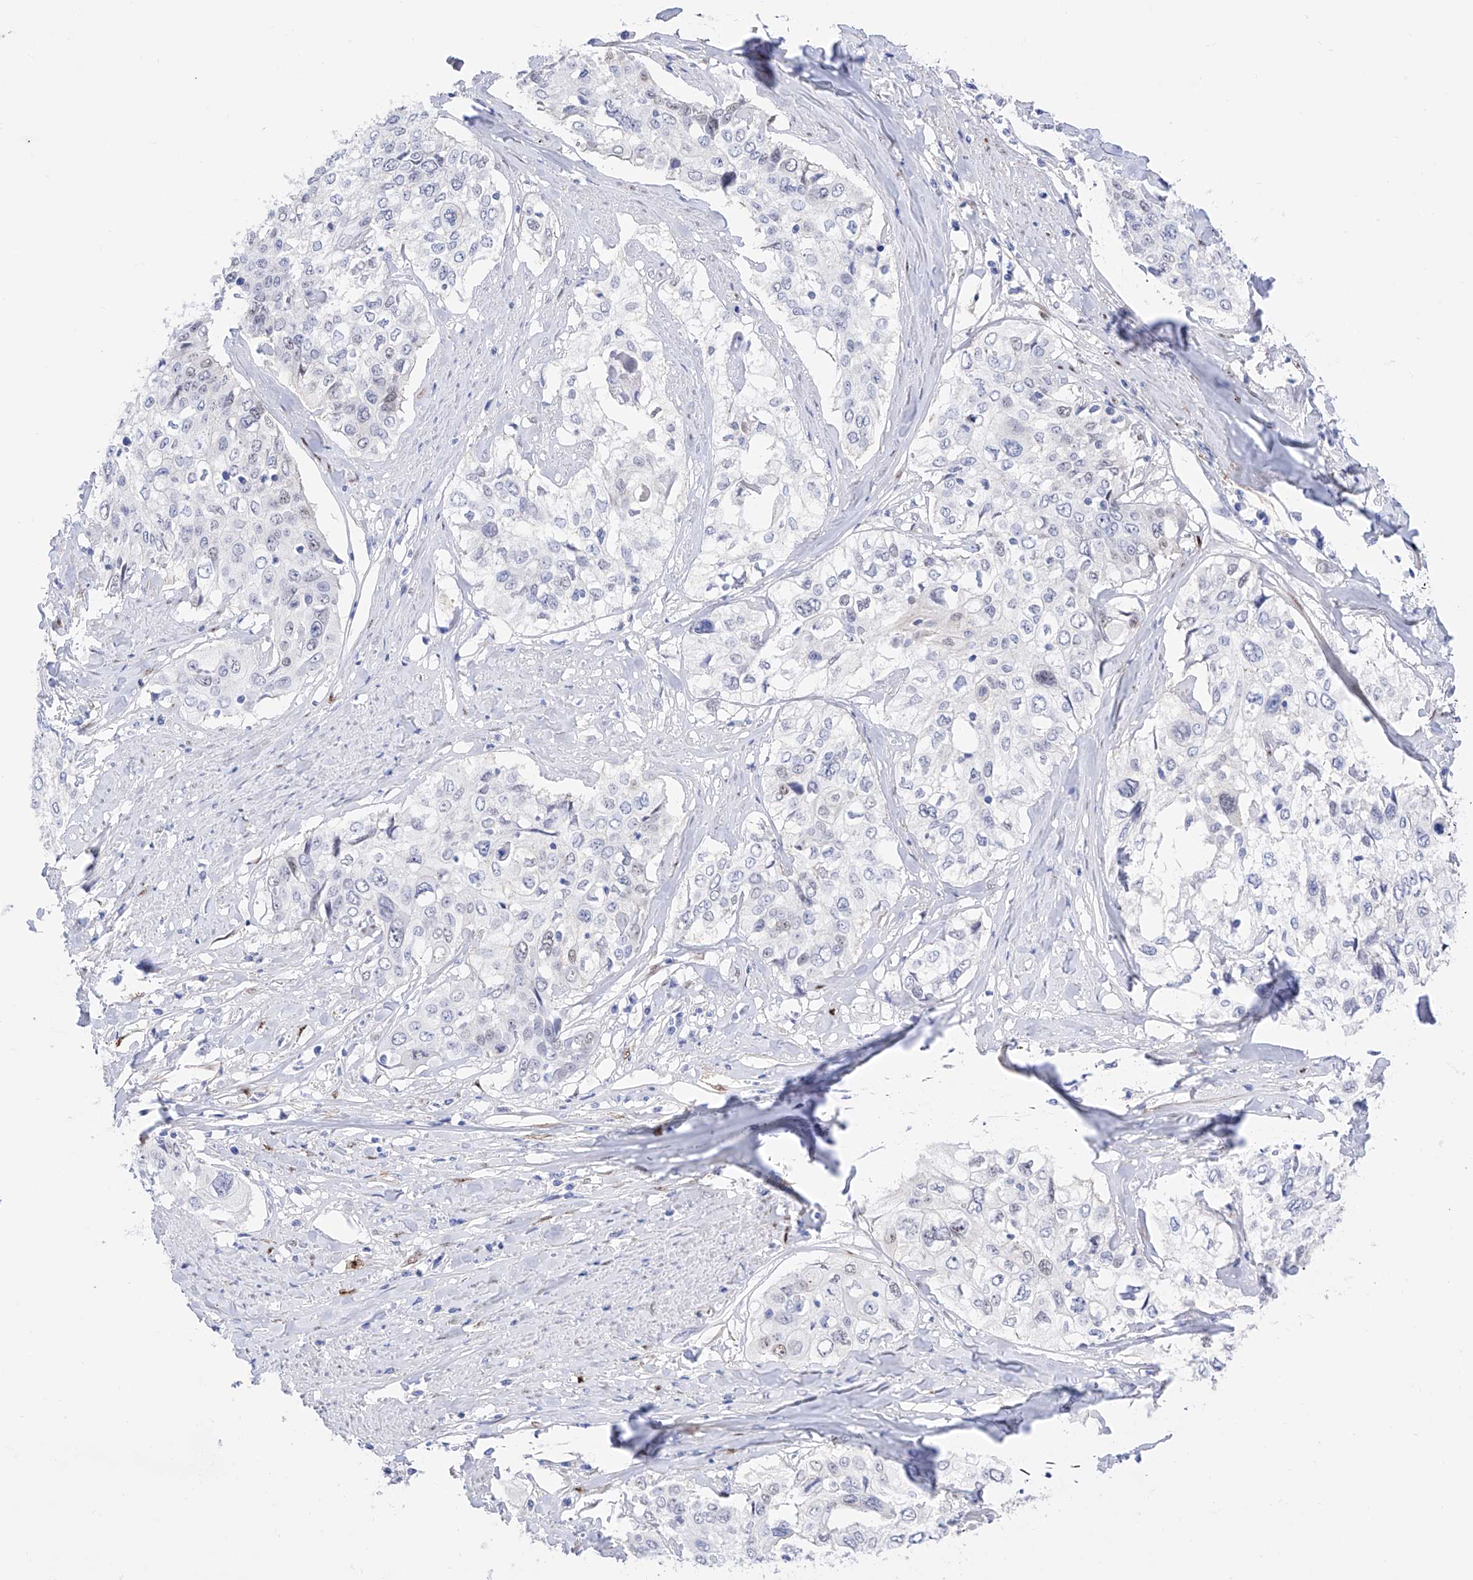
{"staining": {"intensity": "negative", "quantity": "none", "location": "none"}, "tissue": "cervical cancer", "cell_type": "Tumor cells", "image_type": "cancer", "snomed": [{"axis": "morphology", "description": "Squamous cell carcinoma, NOS"}, {"axis": "topography", "description": "Cervix"}], "caption": "IHC photomicrograph of cervical cancer stained for a protein (brown), which displays no staining in tumor cells. (Brightfield microscopy of DAB immunohistochemistry at high magnification).", "gene": "TRPC7", "patient": {"sex": "female", "age": 31}}